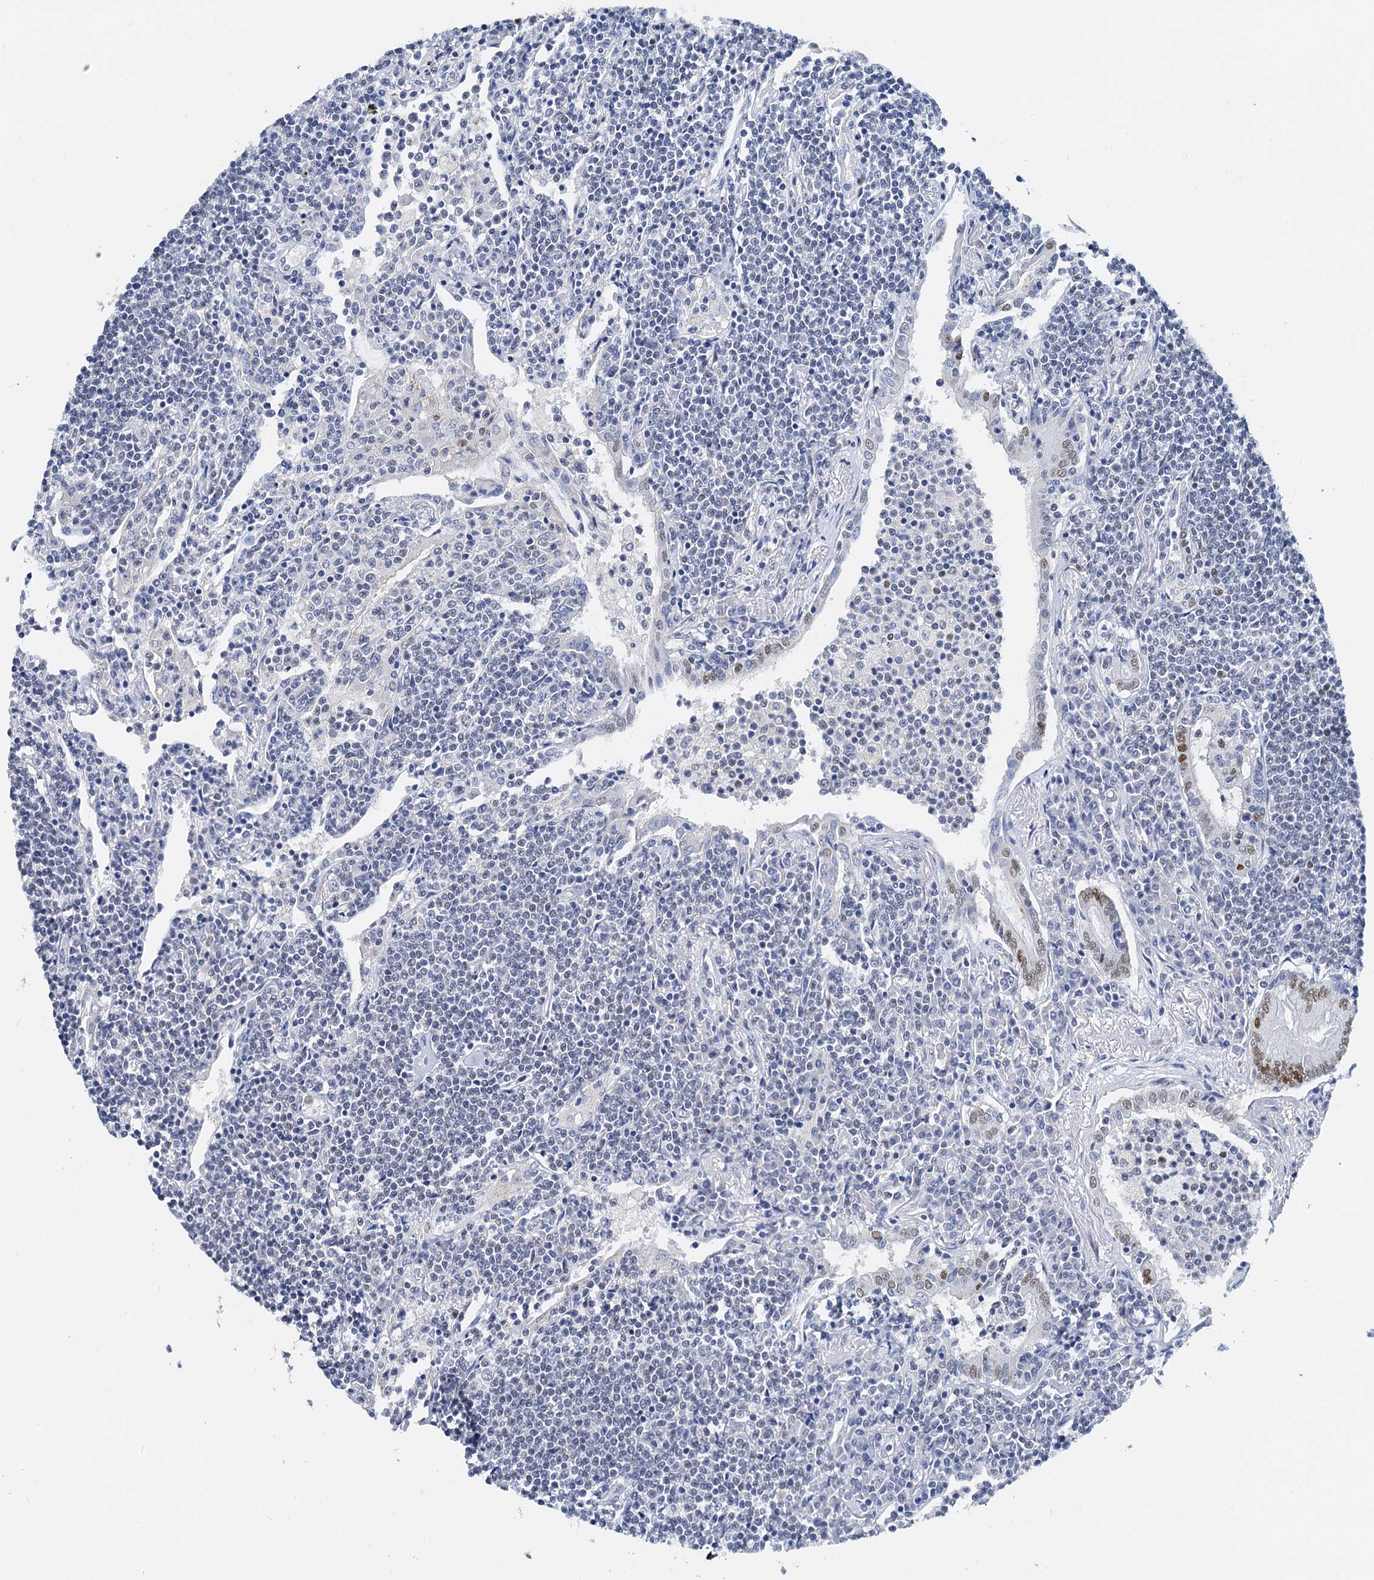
{"staining": {"intensity": "negative", "quantity": "none", "location": "none"}, "tissue": "lymphoma", "cell_type": "Tumor cells", "image_type": "cancer", "snomed": [{"axis": "morphology", "description": "Malignant lymphoma, non-Hodgkin's type, Low grade"}, {"axis": "topography", "description": "Lung"}], "caption": "This is an IHC micrograph of human low-grade malignant lymphoma, non-Hodgkin's type. There is no expression in tumor cells.", "gene": "SLTM", "patient": {"sex": "female", "age": 71}}